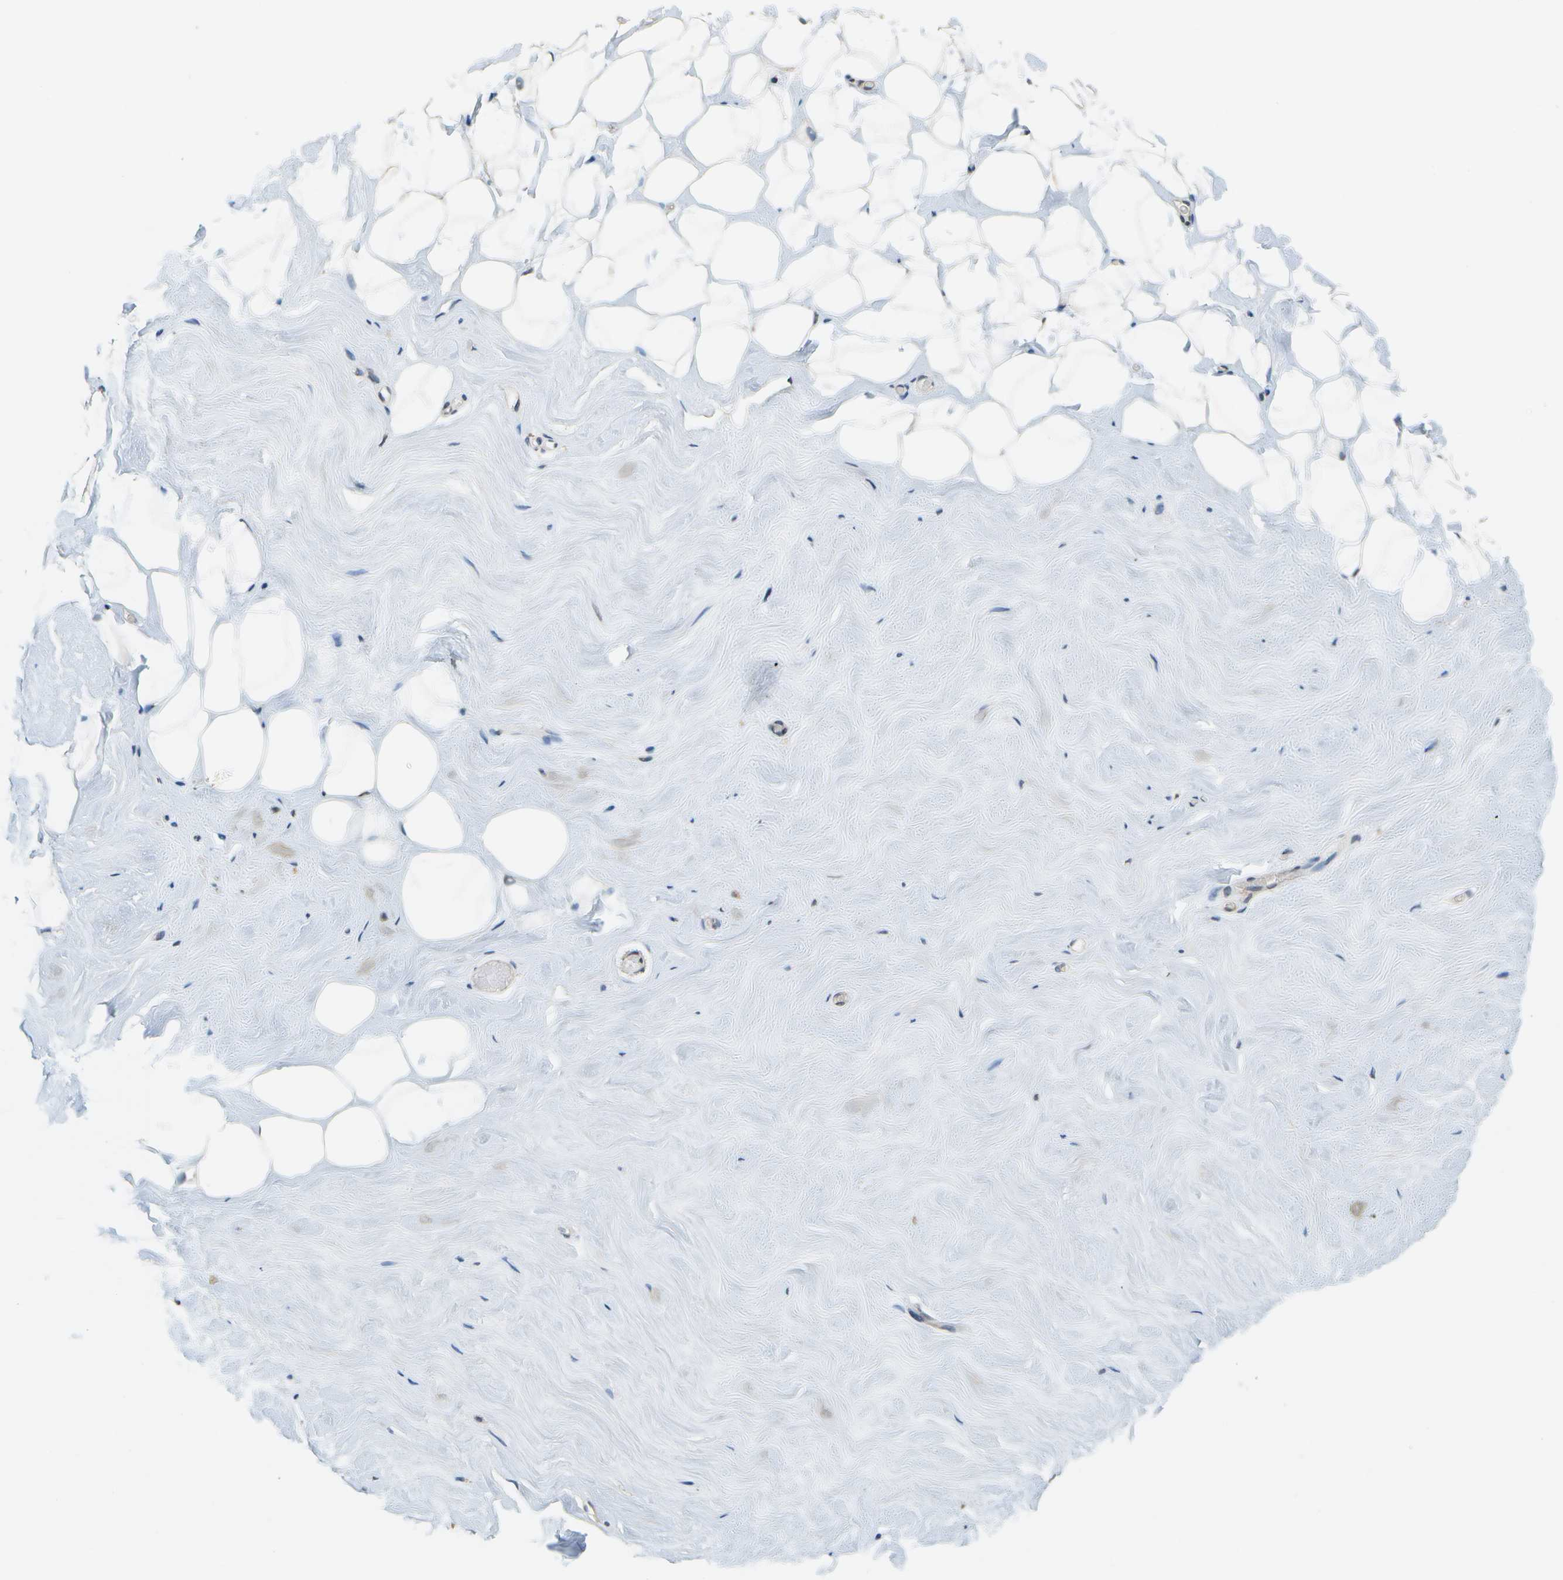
{"staining": {"intensity": "weak", "quantity": ">75%", "location": "cytoplasmic/membranous,nuclear"}, "tissue": "breast", "cell_type": "Adipocytes", "image_type": "normal", "snomed": [{"axis": "morphology", "description": "Normal tissue, NOS"}, {"axis": "topography", "description": "Breast"}], "caption": "Weak cytoplasmic/membranous,nuclear expression for a protein is identified in about >75% of adipocytes of benign breast using immunohistochemistry.", "gene": "ABL2", "patient": {"sex": "female", "age": 75}}